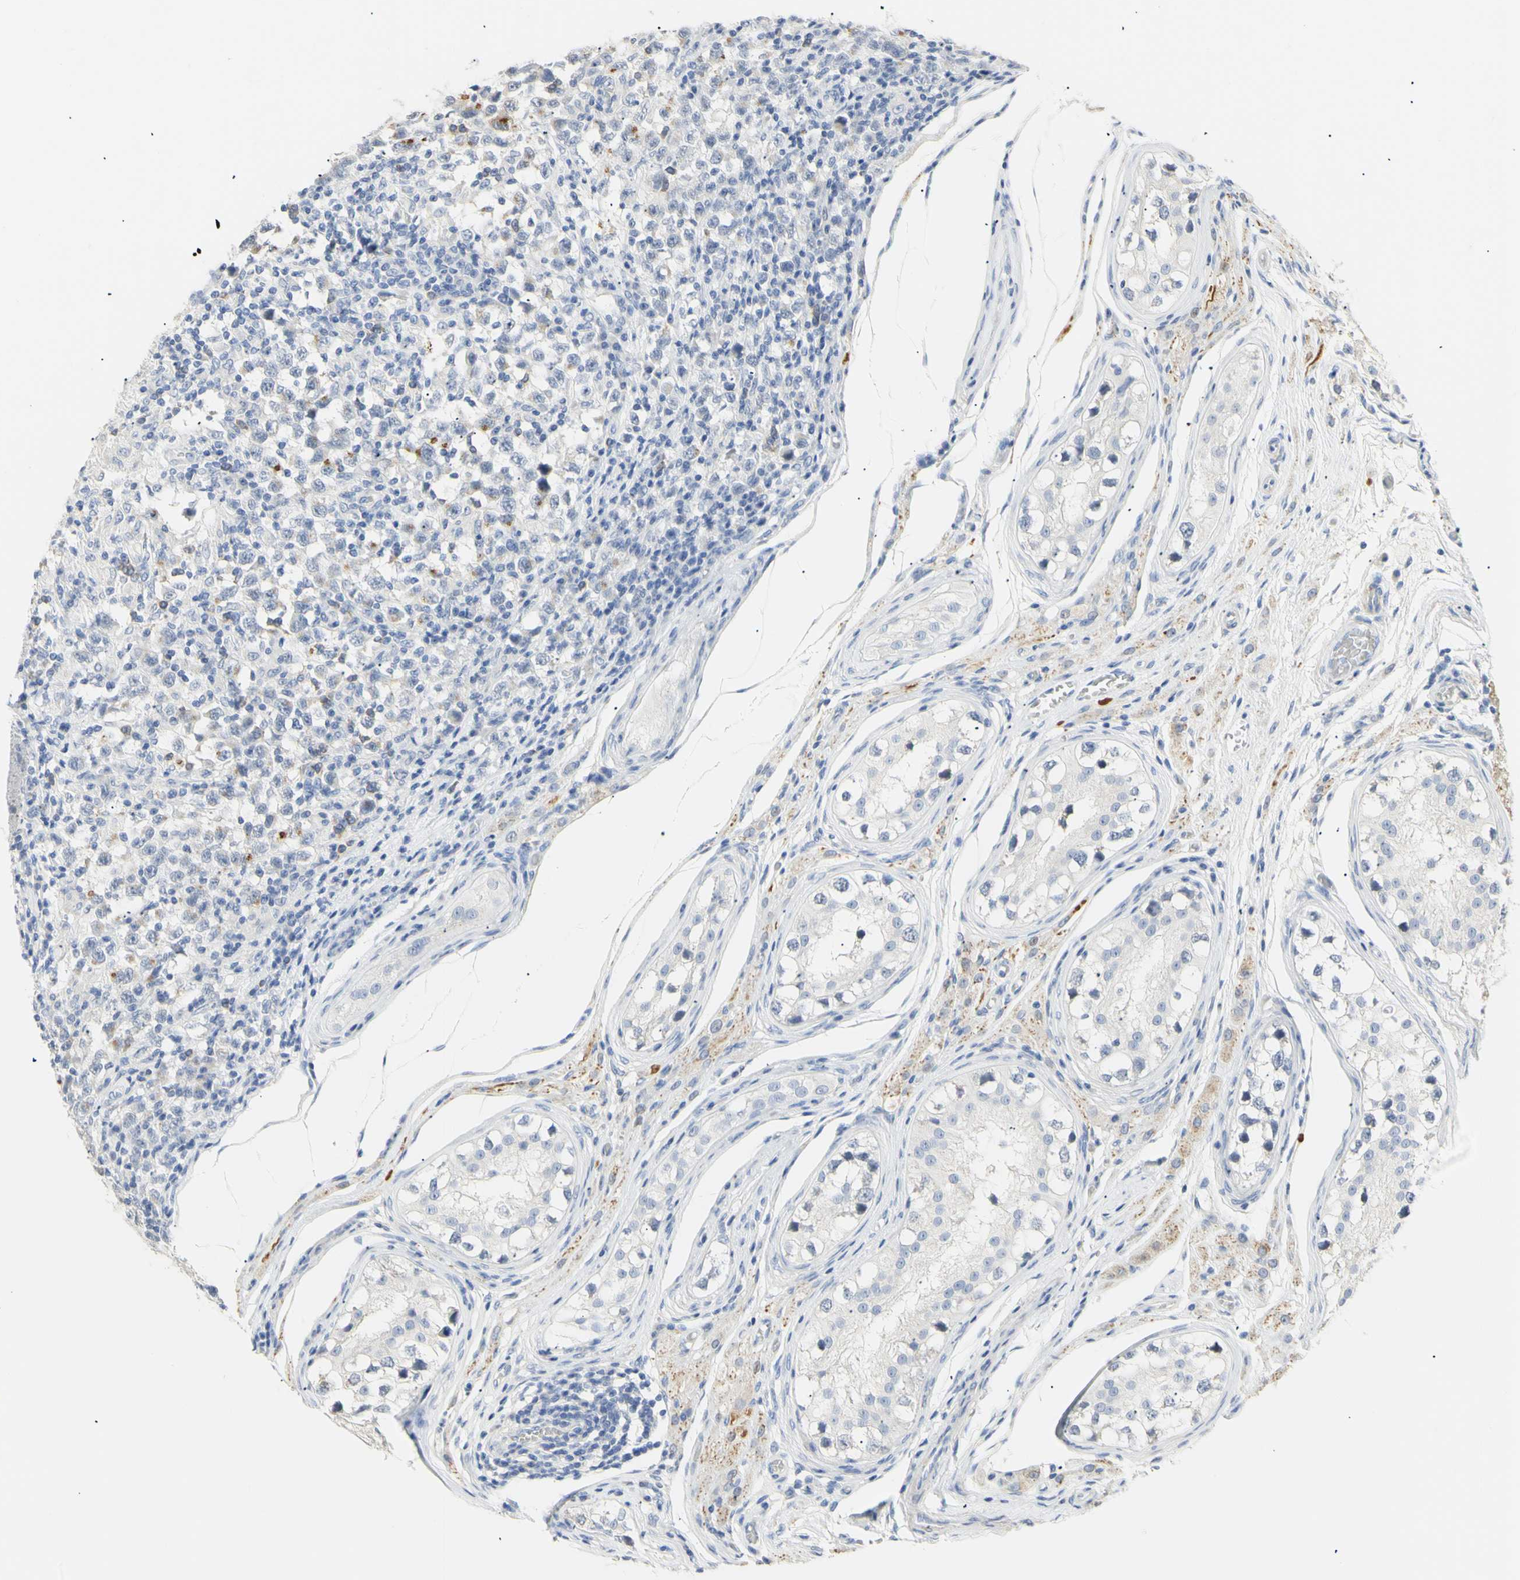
{"staining": {"intensity": "moderate", "quantity": "<25%", "location": "cytoplasmic/membranous"}, "tissue": "testis cancer", "cell_type": "Tumor cells", "image_type": "cancer", "snomed": [{"axis": "morphology", "description": "Carcinoma, Embryonal, NOS"}, {"axis": "topography", "description": "Testis"}], "caption": "Tumor cells display moderate cytoplasmic/membranous staining in approximately <25% of cells in testis cancer.", "gene": "B4GALNT3", "patient": {"sex": "male", "age": 21}}